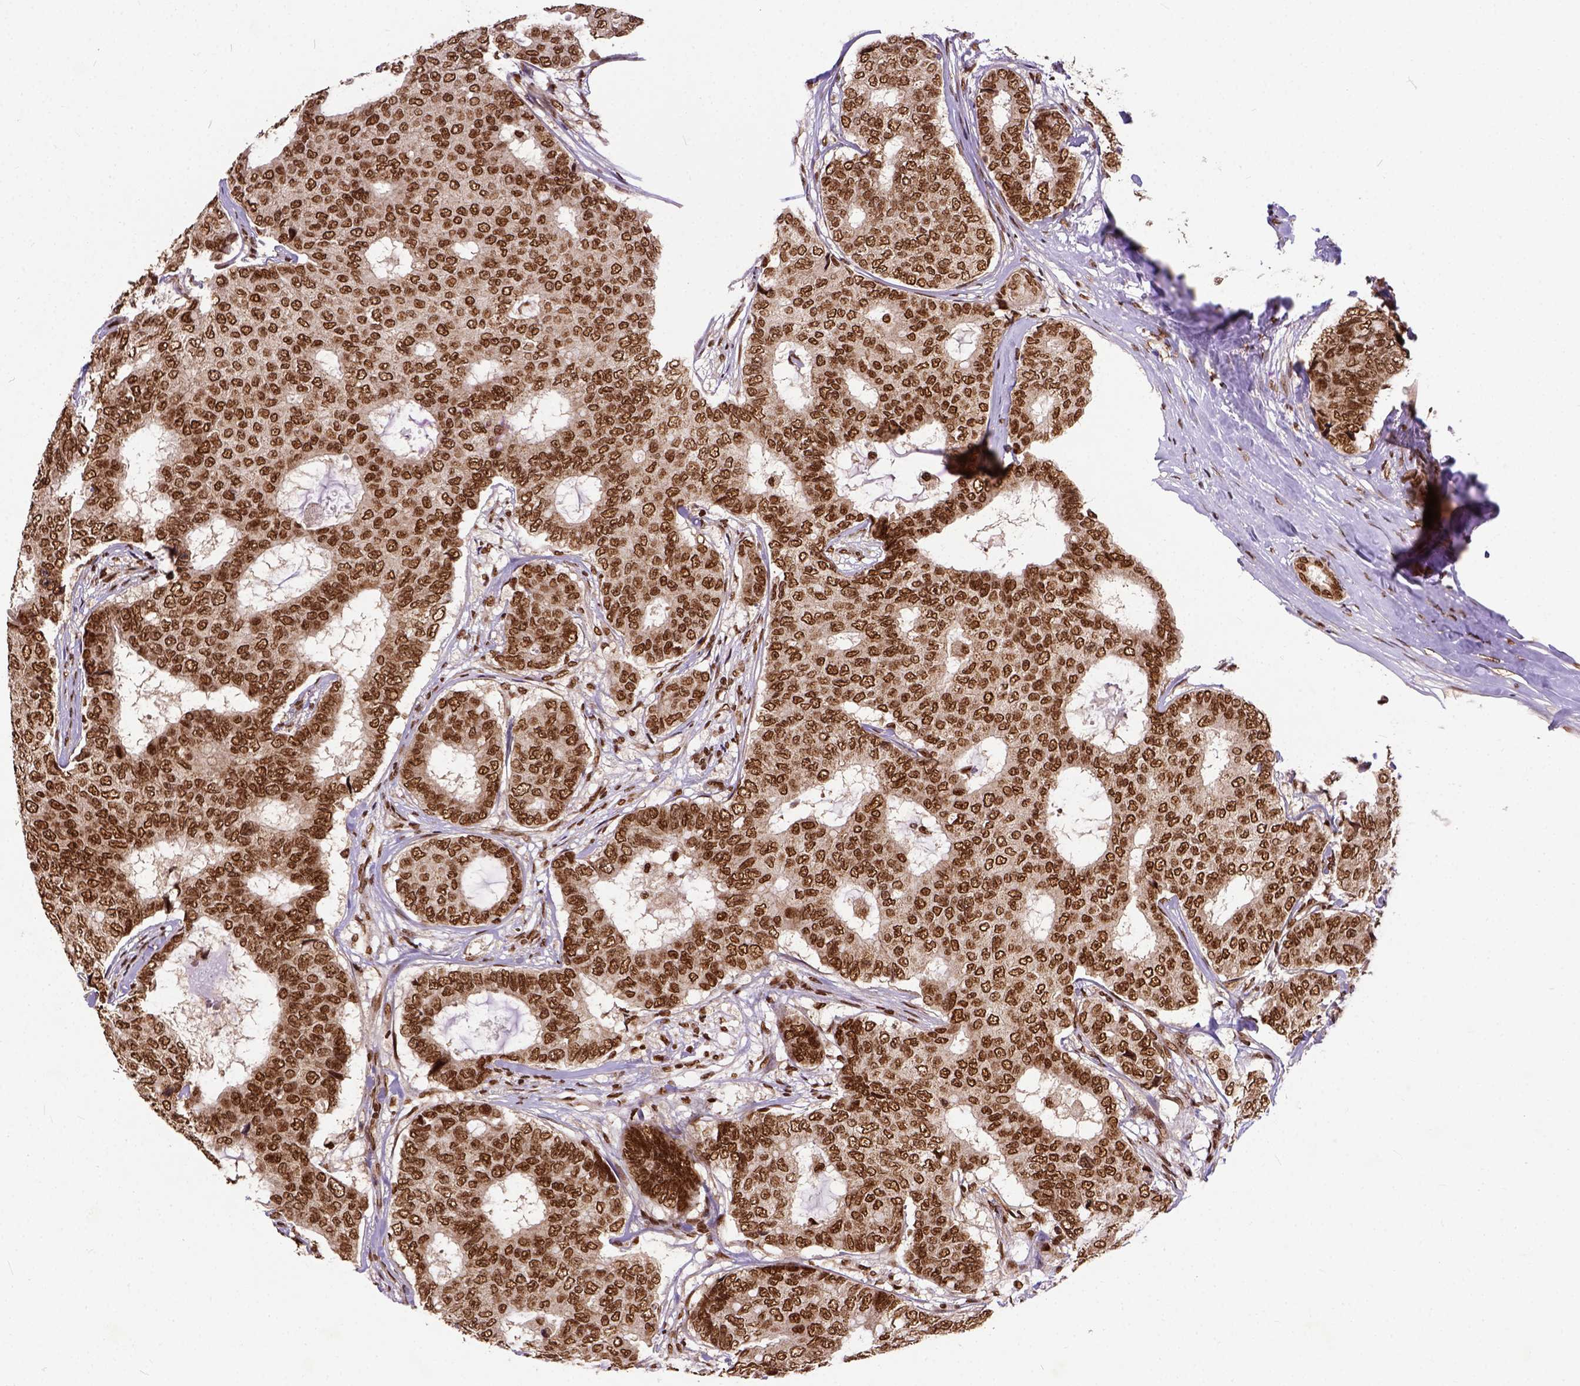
{"staining": {"intensity": "moderate", "quantity": ">75%", "location": "nuclear"}, "tissue": "breast cancer", "cell_type": "Tumor cells", "image_type": "cancer", "snomed": [{"axis": "morphology", "description": "Duct carcinoma"}, {"axis": "topography", "description": "Breast"}], "caption": "IHC of breast cancer (infiltrating ductal carcinoma) shows medium levels of moderate nuclear positivity in approximately >75% of tumor cells.", "gene": "NACC1", "patient": {"sex": "female", "age": 75}}